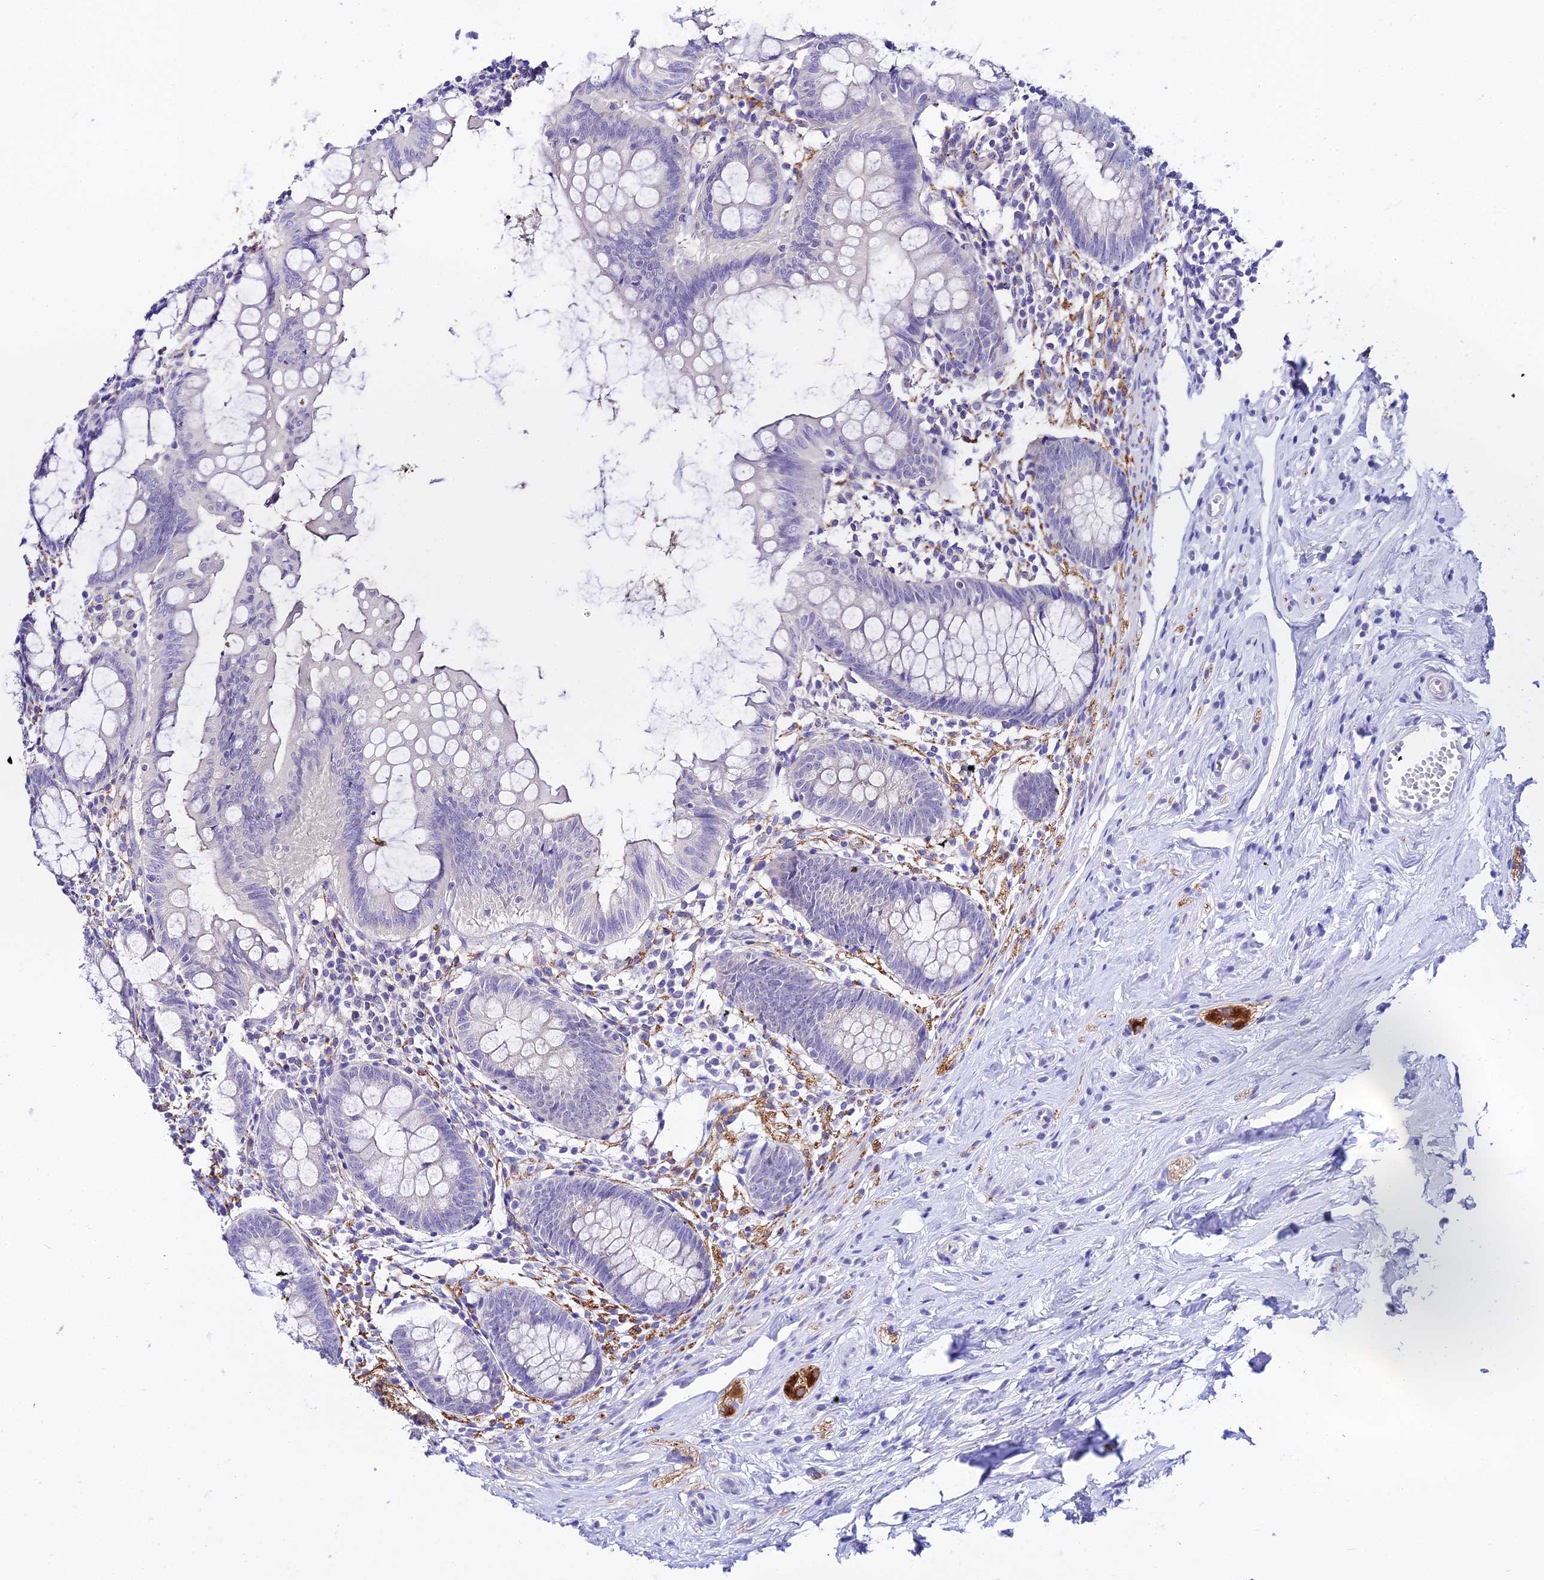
{"staining": {"intensity": "negative", "quantity": "none", "location": "none"}, "tissue": "appendix", "cell_type": "Glandular cells", "image_type": "normal", "snomed": [{"axis": "morphology", "description": "Normal tissue, NOS"}, {"axis": "topography", "description": "Appendix"}], "caption": "Image shows no protein staining in glandular cells of benign appendix. (Immunohistochemistry (ihc), brightfield microscopy, high magnification).", "gene": "ATG16L2", "patient": {"sex": "female", "age": 51}}